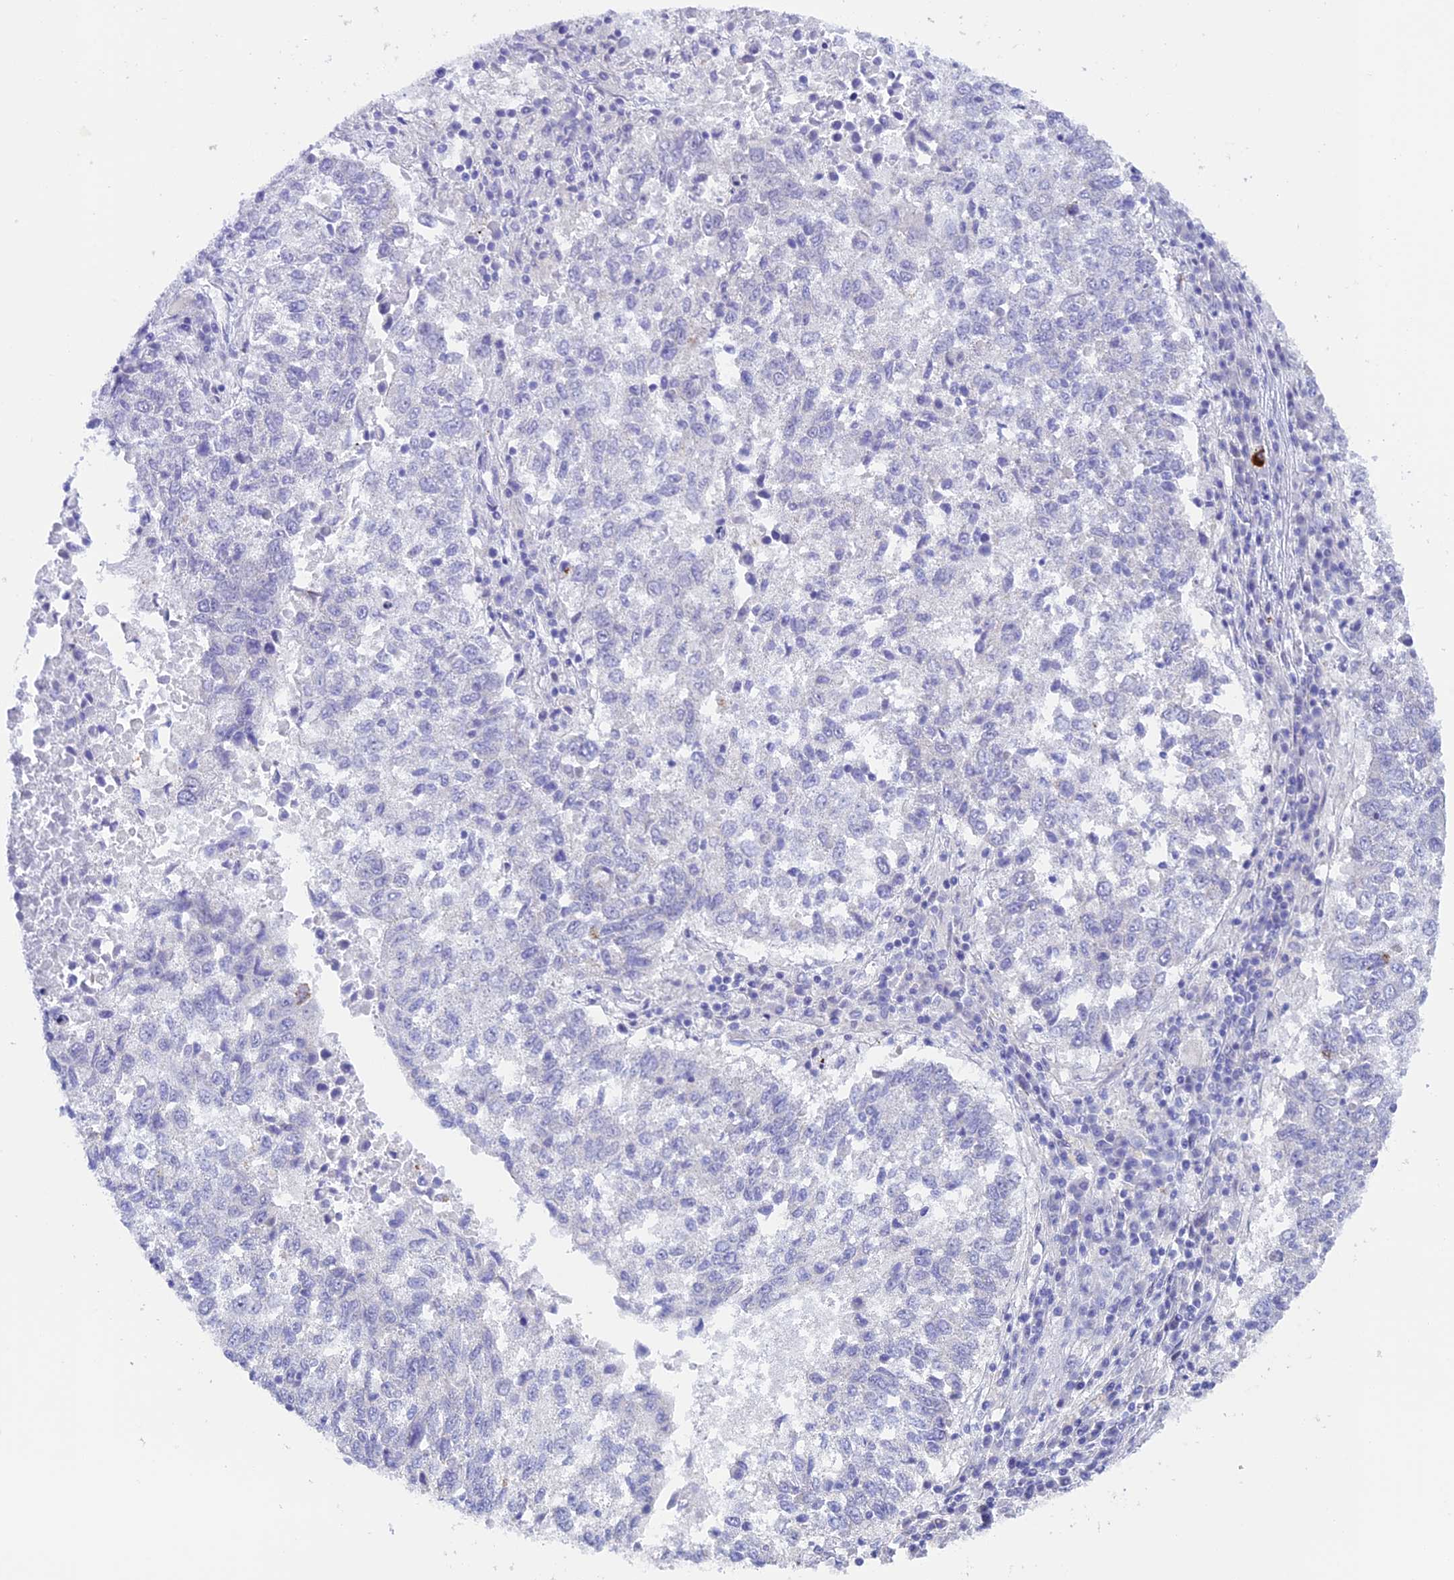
{"staining": {"intensity": "negative", "quantity": "none", "location": "none"}, "tissue": "lung cancer", "cell_type": "Tumor cells", "image_type": "cancer", "snomed": [{"axis": "morphology", "description": "Squamous cell carcinoma, NOS"}, {"axis": "topography", "description": "Lung"}], "caption": "Human lung cancer (squamous cell carcinoma) stained for a protein using immunohistochemistry reveals no staining in tumor cells.", "gene": "RASGEF1B", "patient": {"sex": "male", "age": 73}}